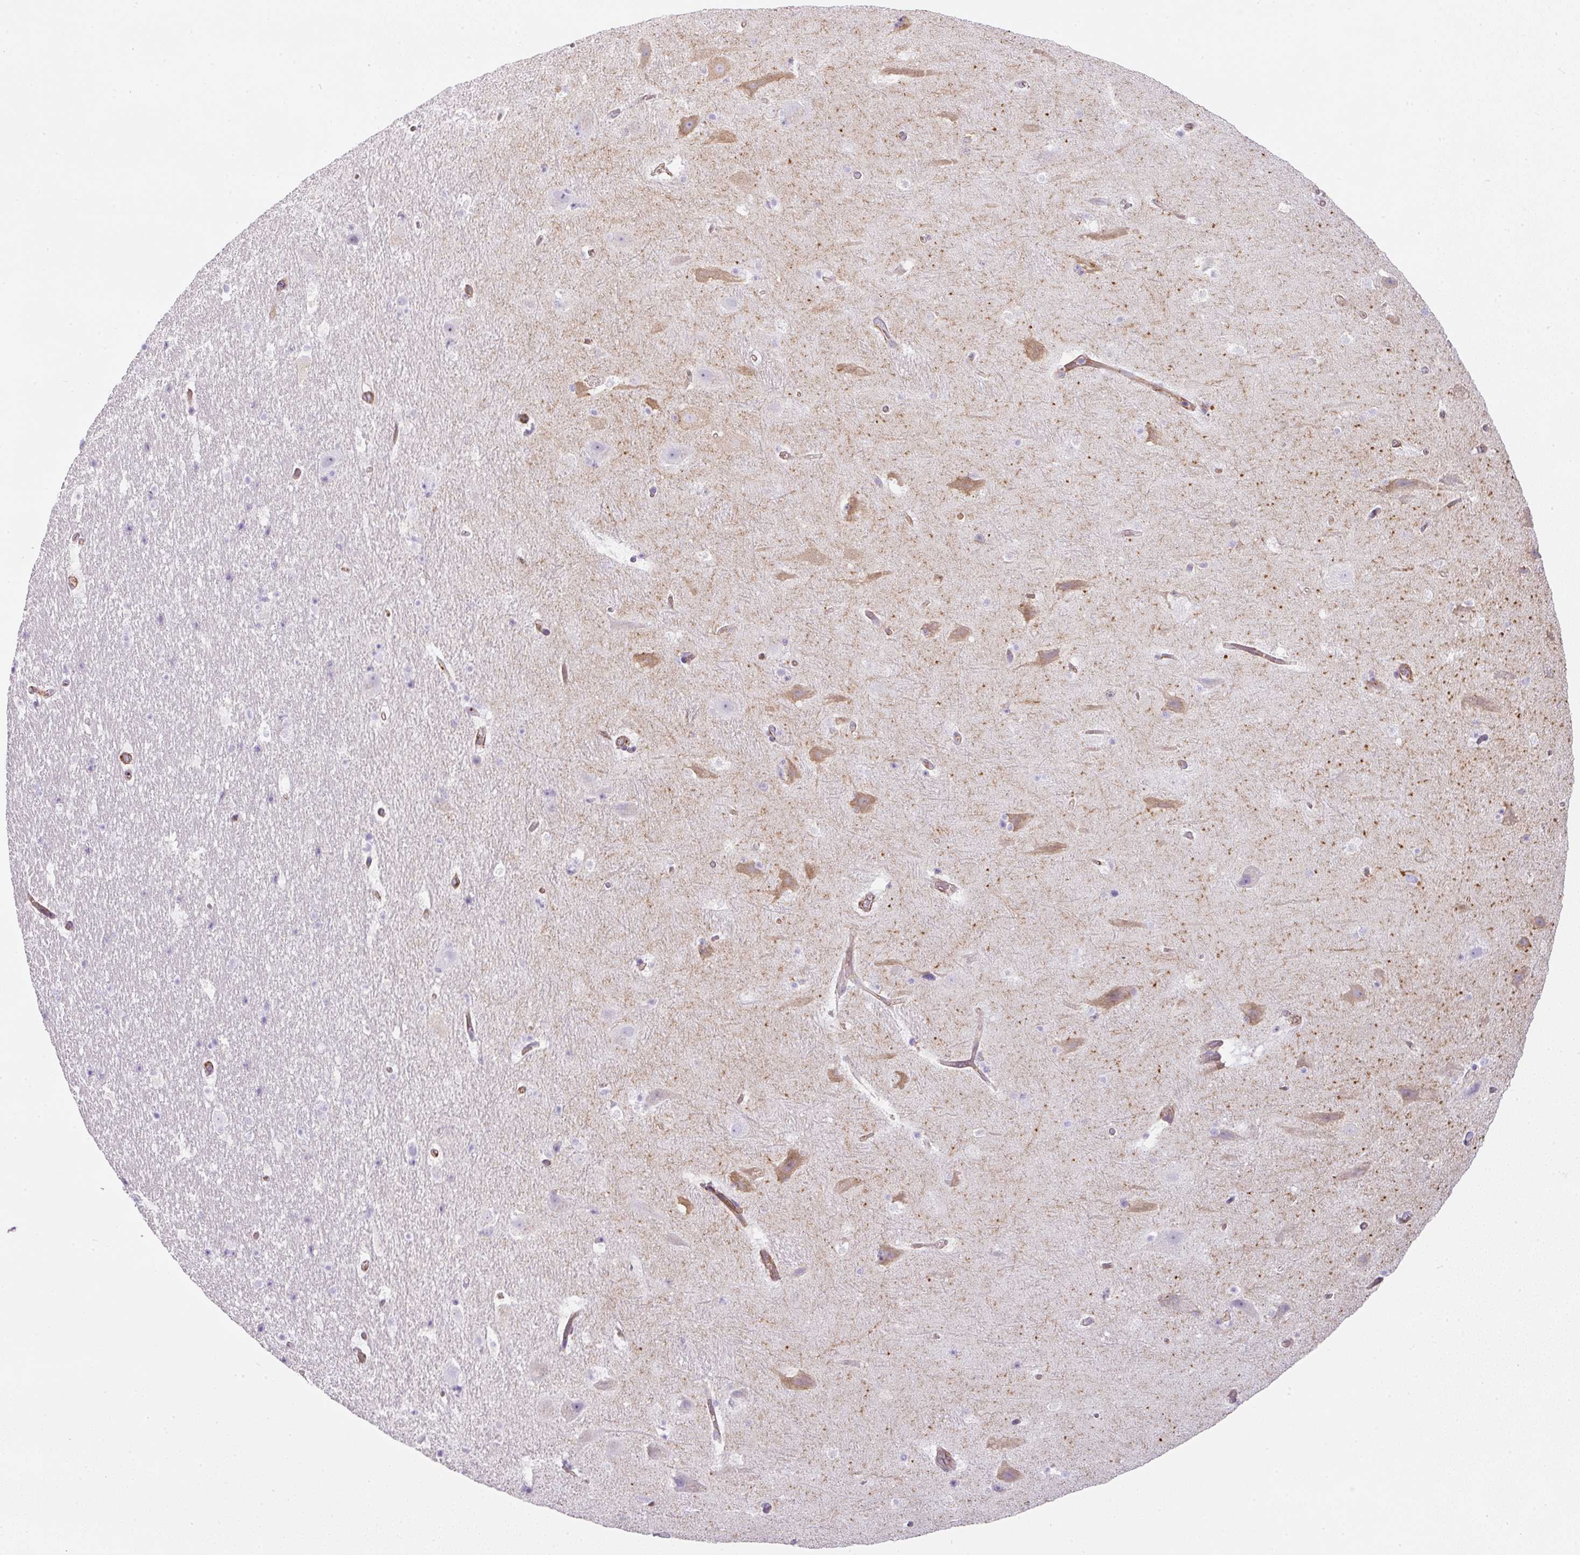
{"staining": {"intensity": "negative", "quantity": "none", "location": "none"}, "tissue": "hippocampus", "cell_type": "Glial cells", "image_type": "normal", "snomed": [{"axis": "morphology", "description": "Normal tissue, NOS"}, {"axis": "topography", "description": "Hippocampus"}], "caption": "Immunohistochemistry of unremarkable human hippocampus reveals no staining in glial cells.", "gene": "OR52N1", "patient": {"sex": "male", "age": 37}}